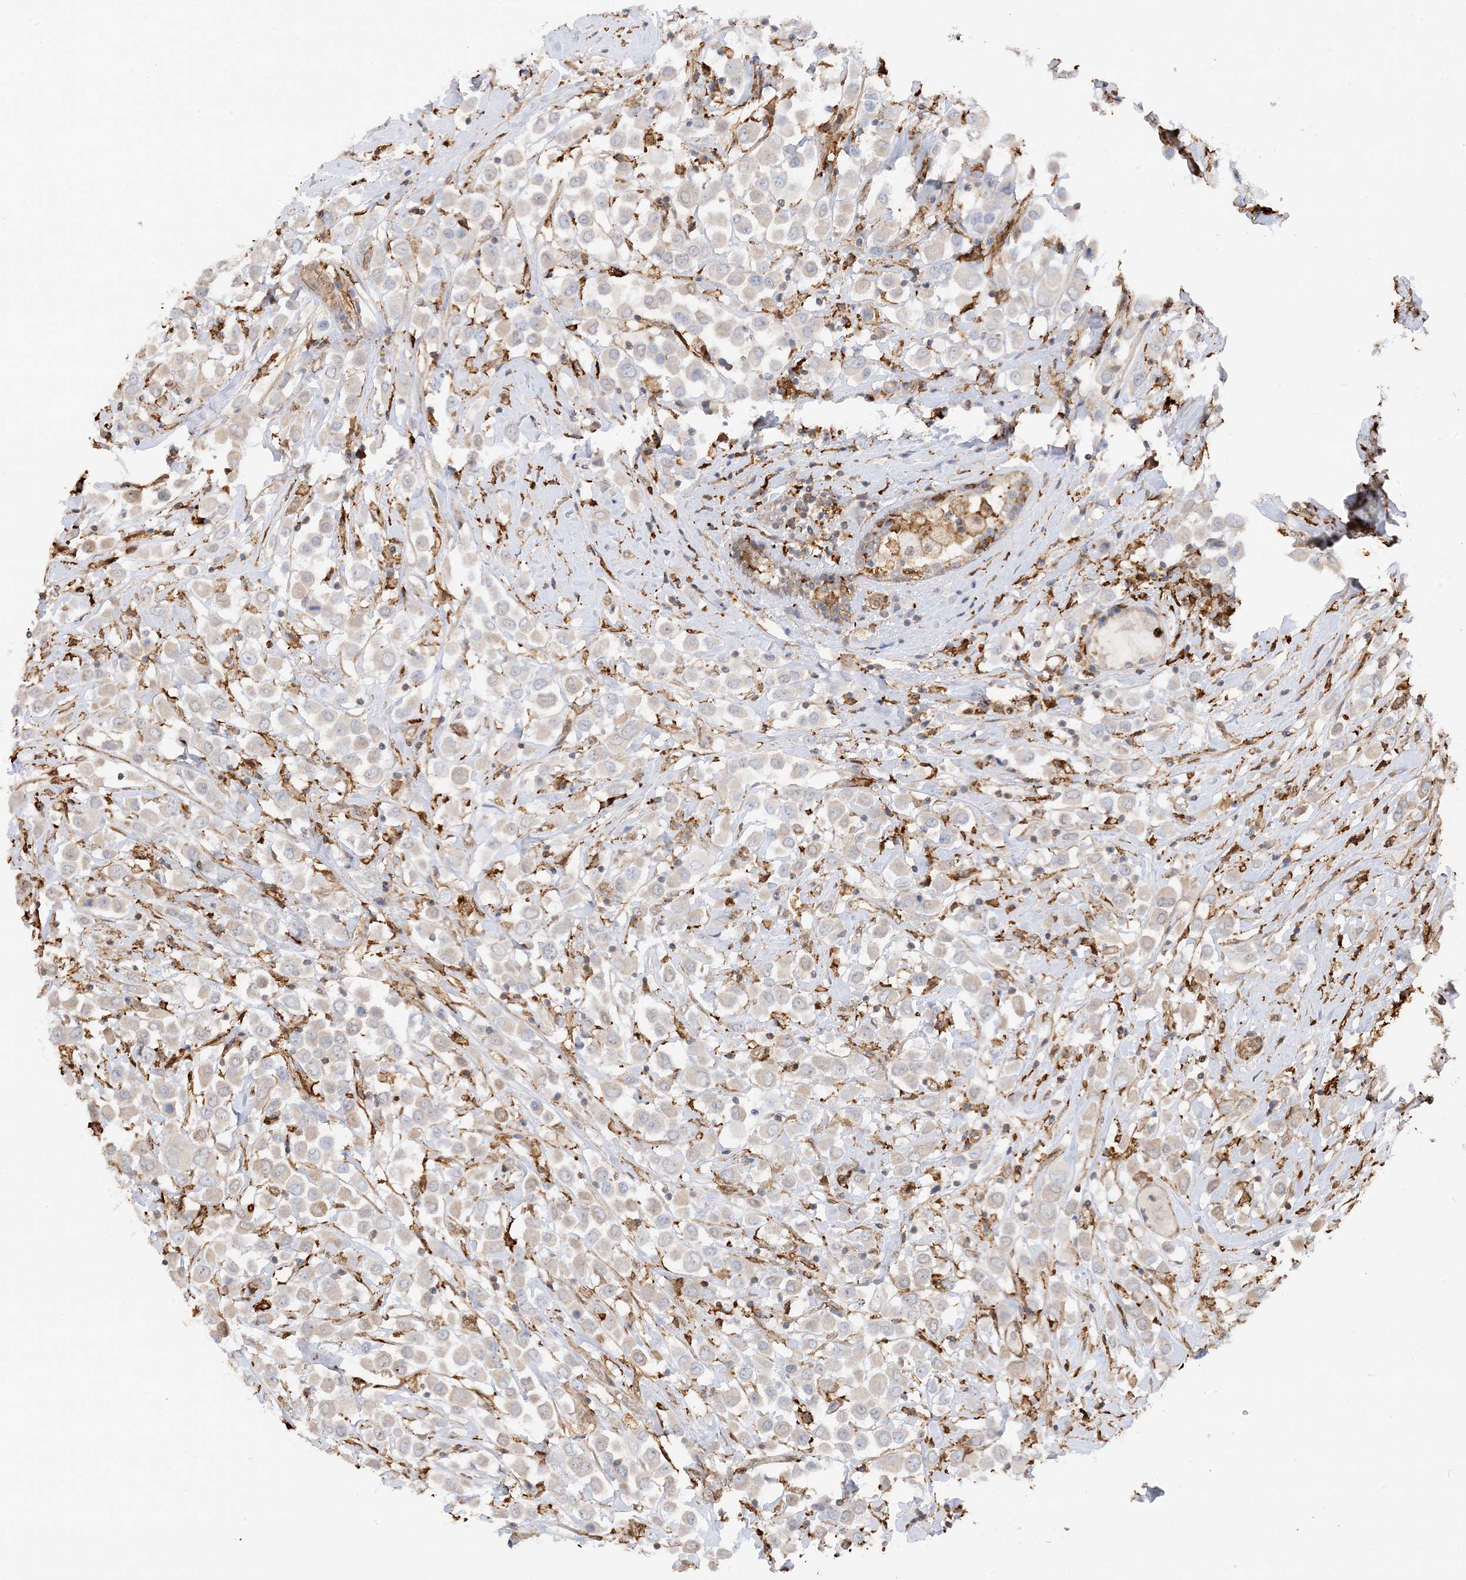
{"staining": {"intensity": "negative", "quantity": "none", "location": "none"}, "tissue": "breast cancer", "cell_type": "Tumor cells", "image_type": "cancer", "snomed": [{"axis": "morphology", "description": "Duct carcinoma"}, {"axis": "topography", "description": "Breast"}], "caption": "This photomicrograph is of breast invasive ductal carcinoma stained with IHC to label a protein in brown with the nuclei are counter-stained blue. There is no staining in tumor cells.", "gene": "PHACTR2", "patient": {"sex": "female", "age": 61}}